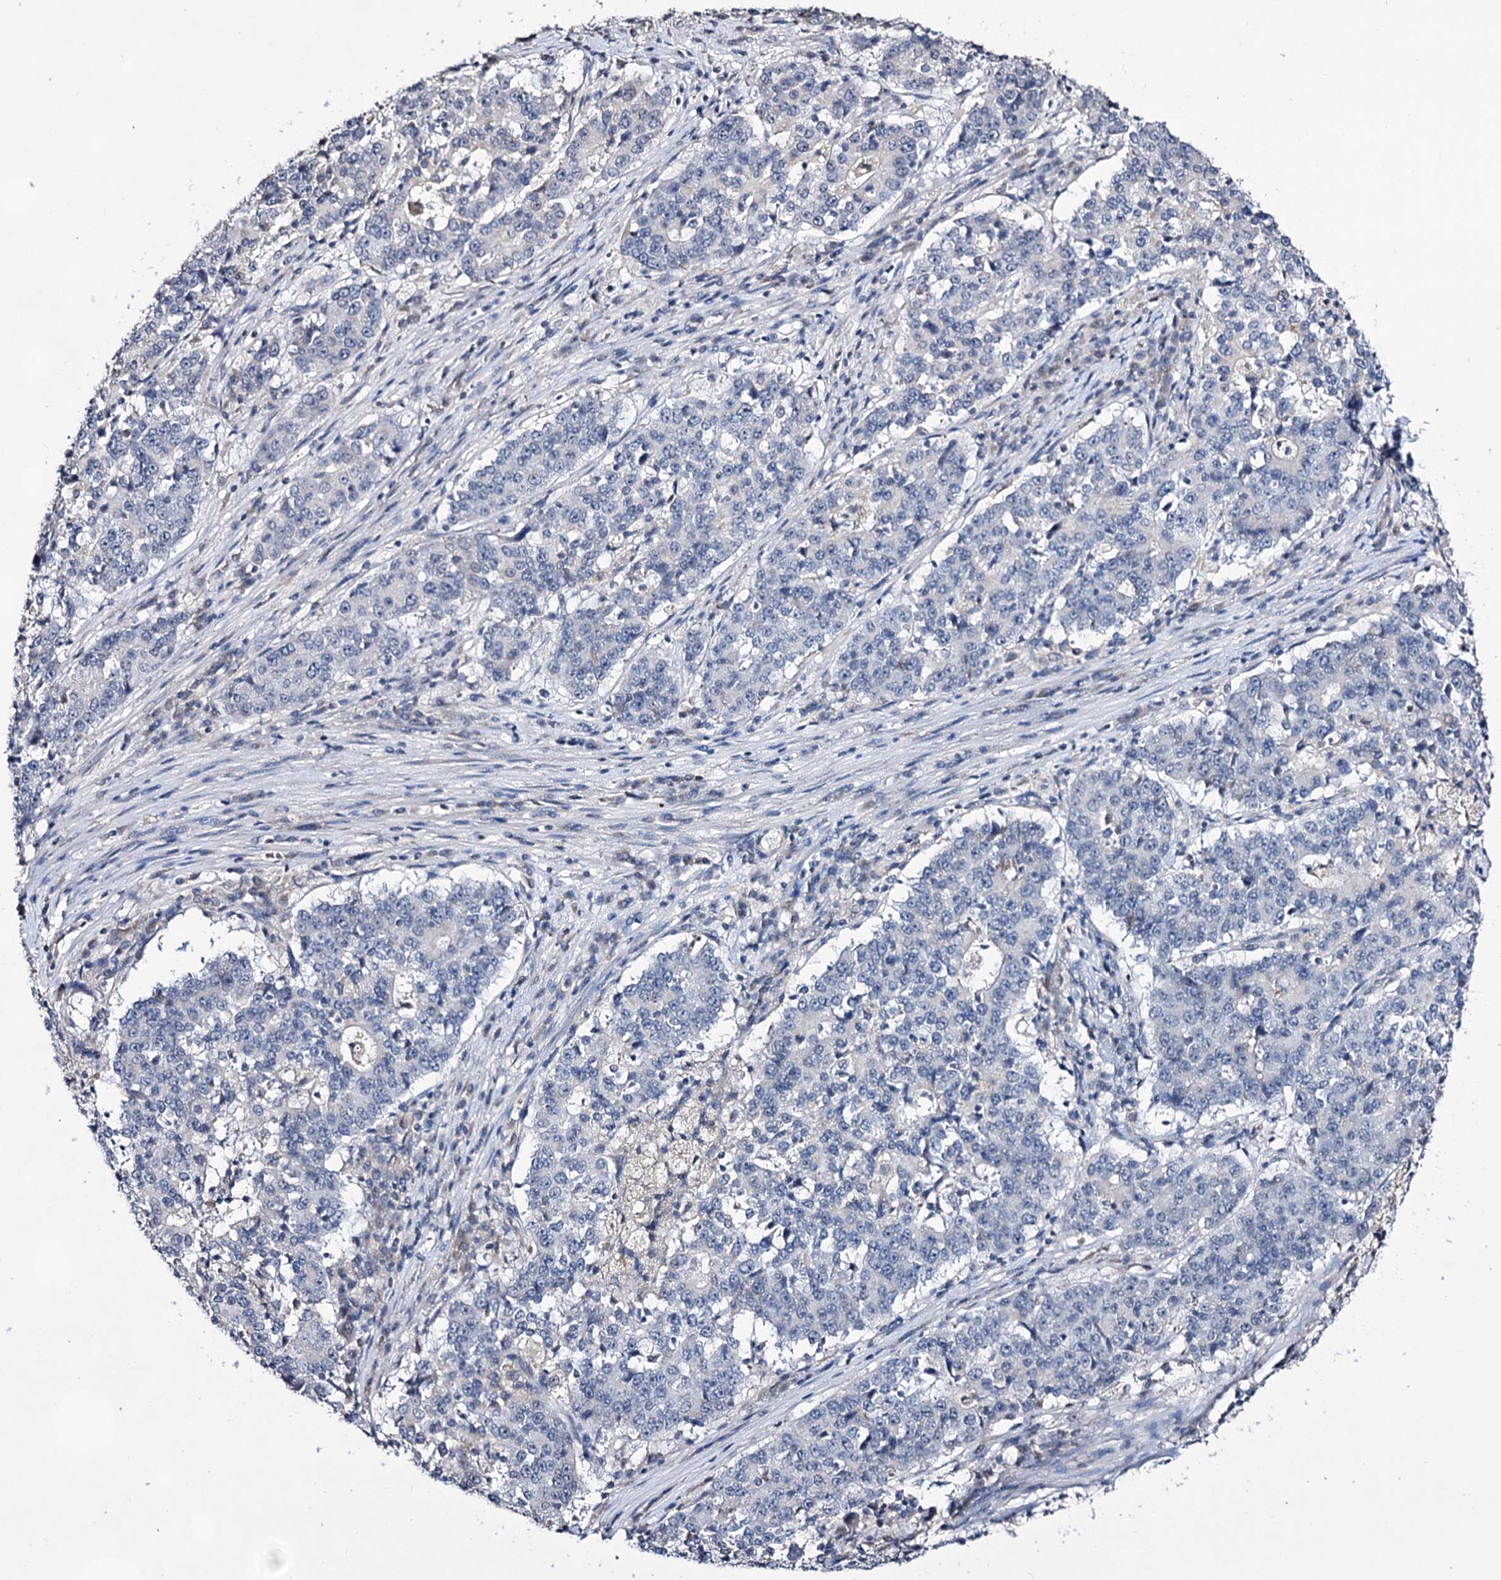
{"staining": {"intensity": "negative", "quantity": "none", "location": "none"}, "tissue": "stomach cancer", "cell_type": "Tumor cells", "image_type": "cancer", "snomed": [{"axis": "morphology", "description": "Adenocarcinoma, NOS"}, {"axis": "topography", "description": "Stomach"}], "caption": "This is an immunohistochemistry image of human adenocarcinoma (stomach). There is no expression in tumor cells.", "gene": "PLIN1", "patient": {"sex": "male", "age": 59}}